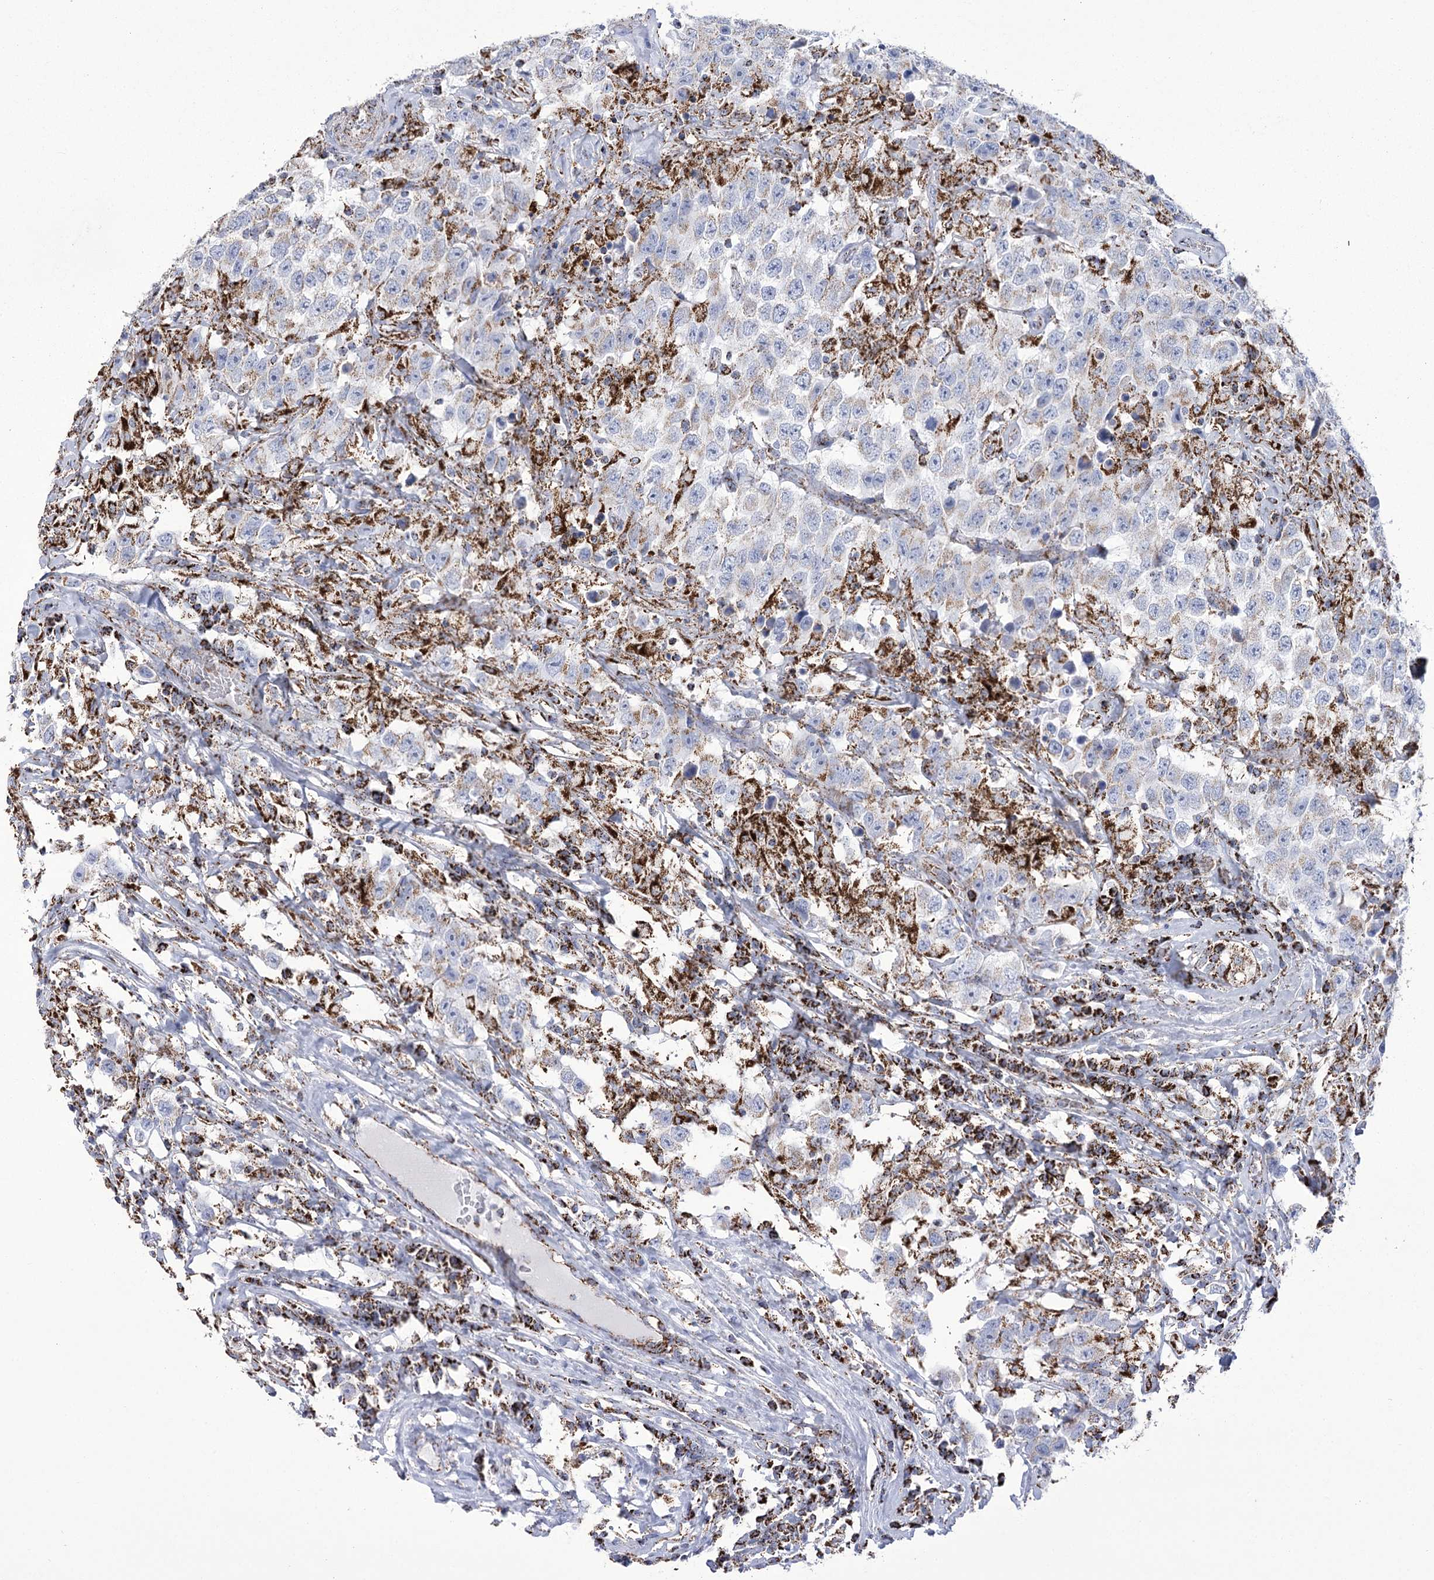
{"staining": {"intensity": "weak", "quantity": "<25%", "location": "cytoplasmic/membranous"}, "tissue": "testis cancer", "cell_type": "Tumor cells", "image_type": "cancer", "snomed": [{"axis": "morphology", "description": "Seminoma, NOS"}, {"axis": "topography", "description": "Testis"}], "caption": "Immunohistochemistry (IHC) micrograph of human testis cancer (seminoma) stained for a protein (brown), which shows no expression in tumor cells.", "gene": "PDHB", "patient": {"sex": "male", "age": 41}}